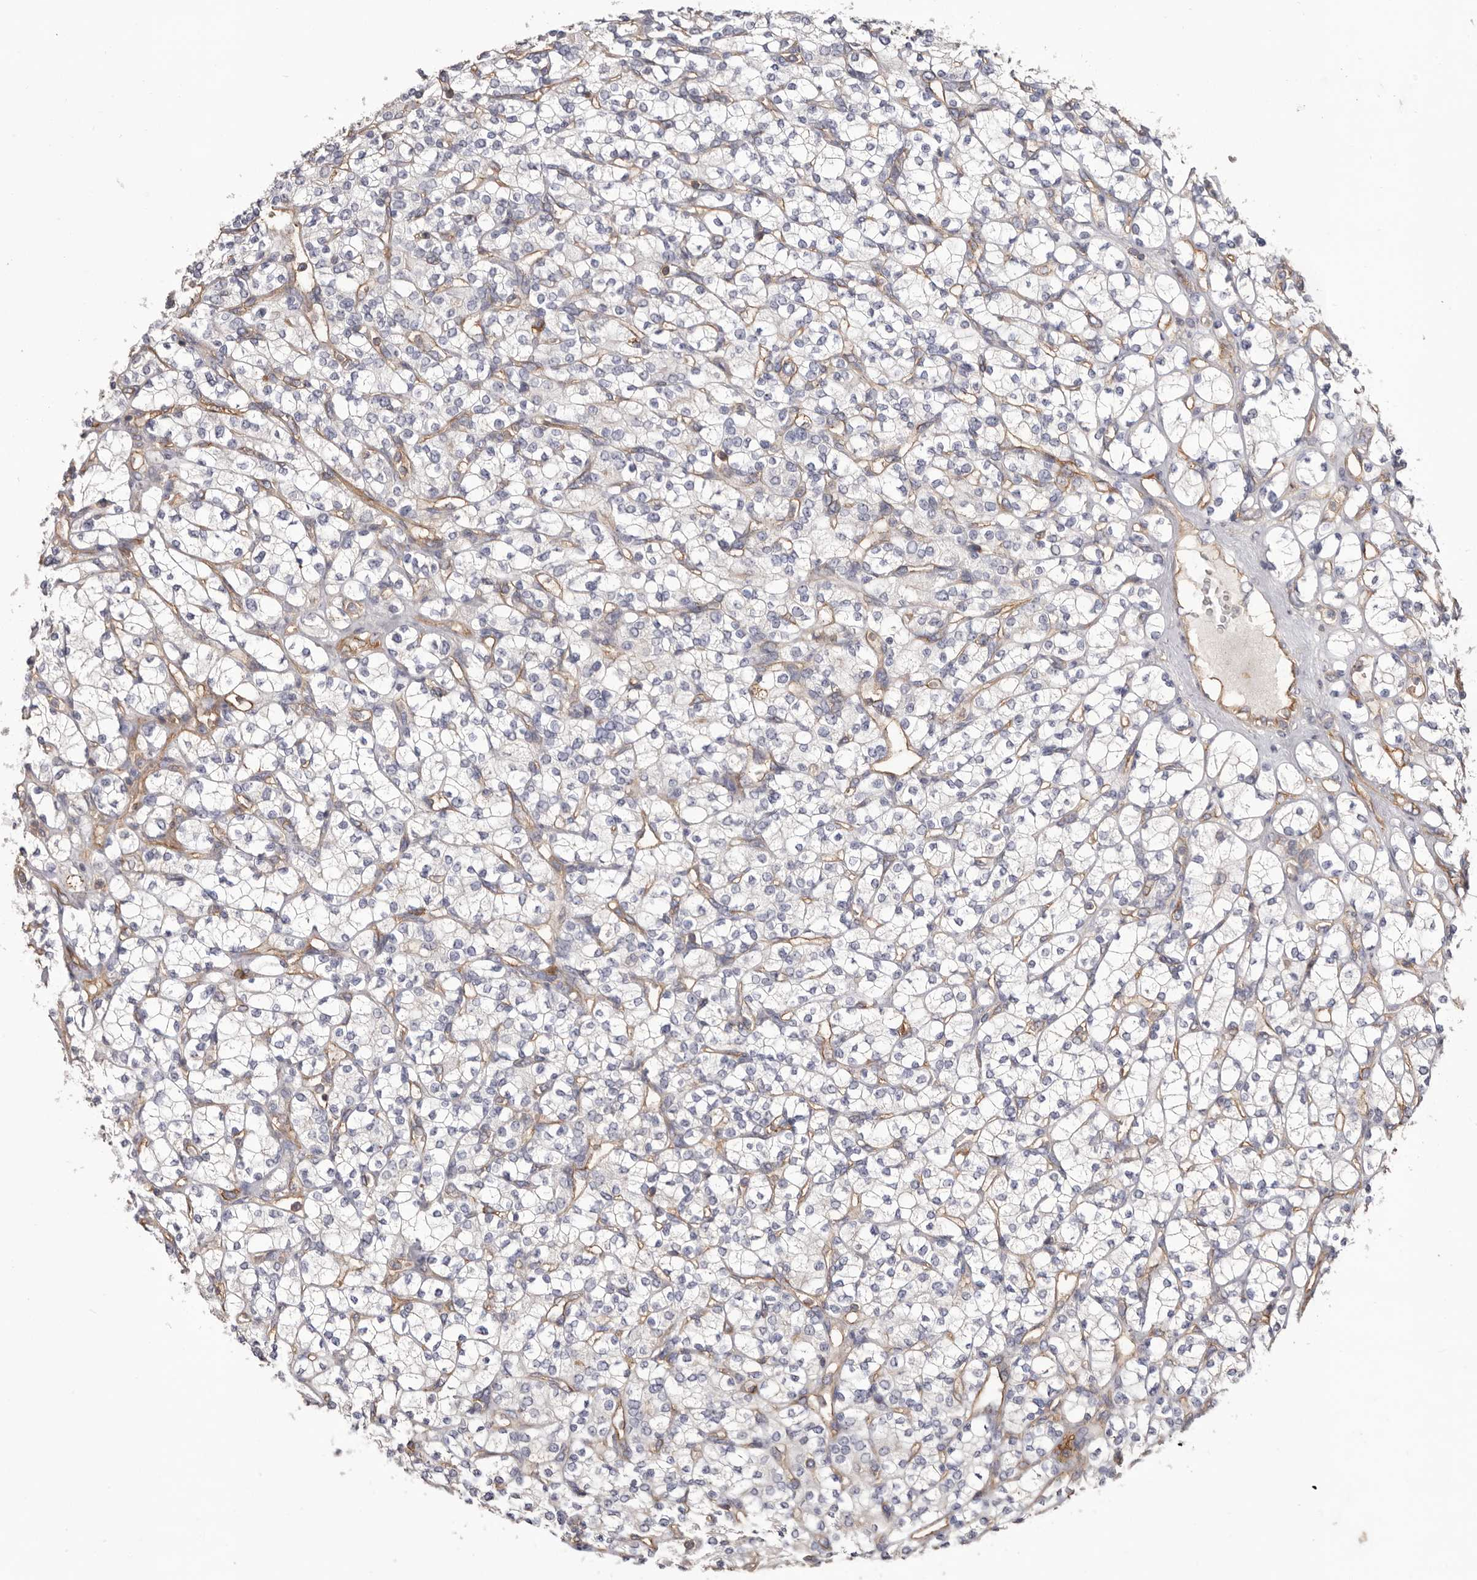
{"staining": {"intensity": "negative", "quantity": "none", "location": "none"}, "tissue": "renal cancer", "cell_type": "Tumor cells", "image_type": "cancer", "snomed": [{"axis": "morphology", "description": "Adenocarcinoma, NOS"}, {"axis": "topography", "description": "Kidney"}], "caption": "IHC micrograph of human renal adenocarcinoma stained for a protein (brown), which reveals no expression in tumor cells.", "gene": "MMACHC", "patient": {"sex": "male", "age": 77}}